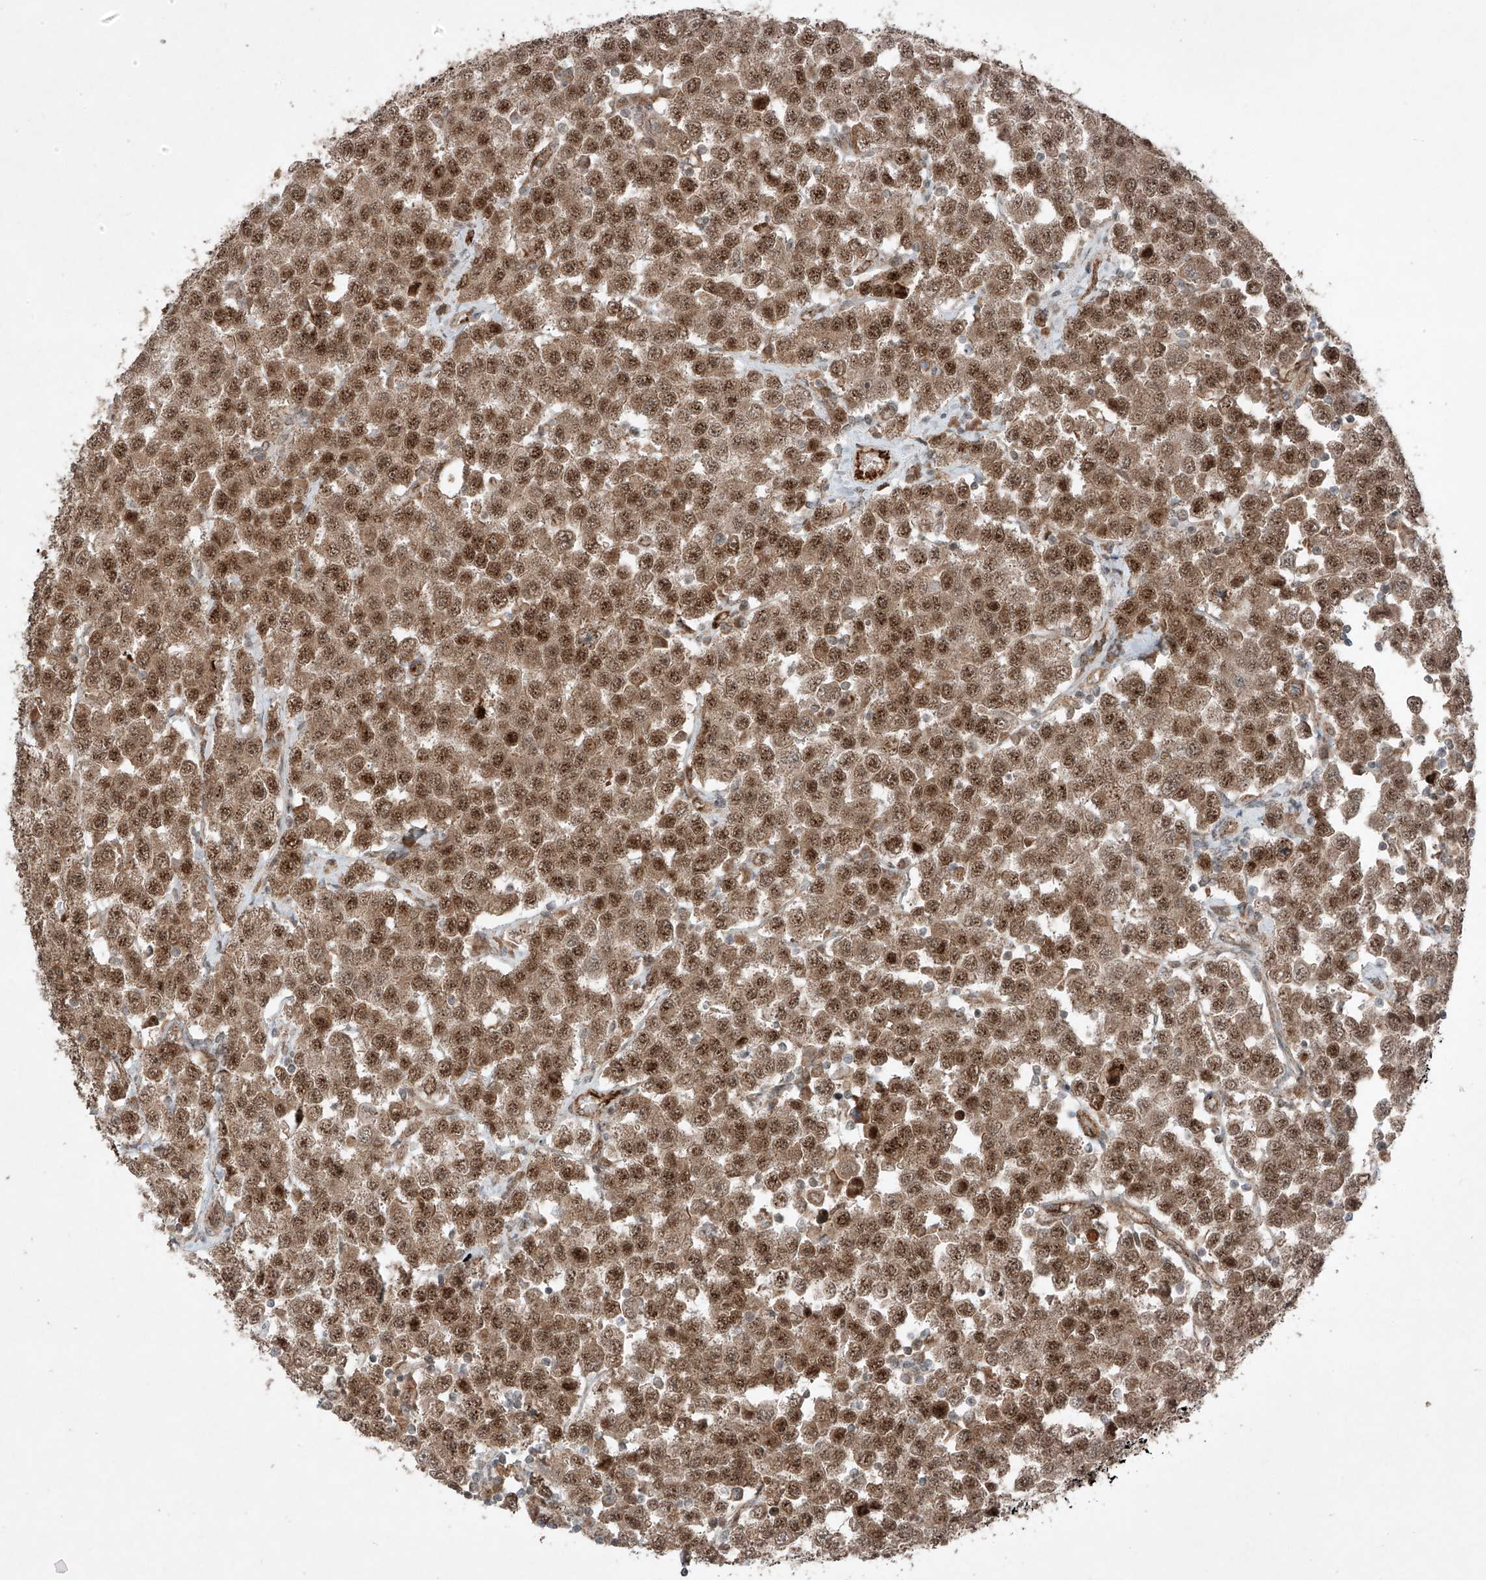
{"staining": {"intensity": "moderate", "quantity": ">75%", "location": "cytoplasmic/membranous,nuclear"}, "tissue": "testis cancer", "cell_type": "Tumor cells", "image_type": "cancer", "snomed": [{"axis": "morphology", "description": "Seminoma, NOS"}, {"axis": "topography", "description": "Testis"}], "caption": "Human testis cancer (seminoma) stained with a protein marker exhibits moderate staining in tumor cells.", "gene": "ZNF620", "patient": {"sex": "male", "age": 28}}